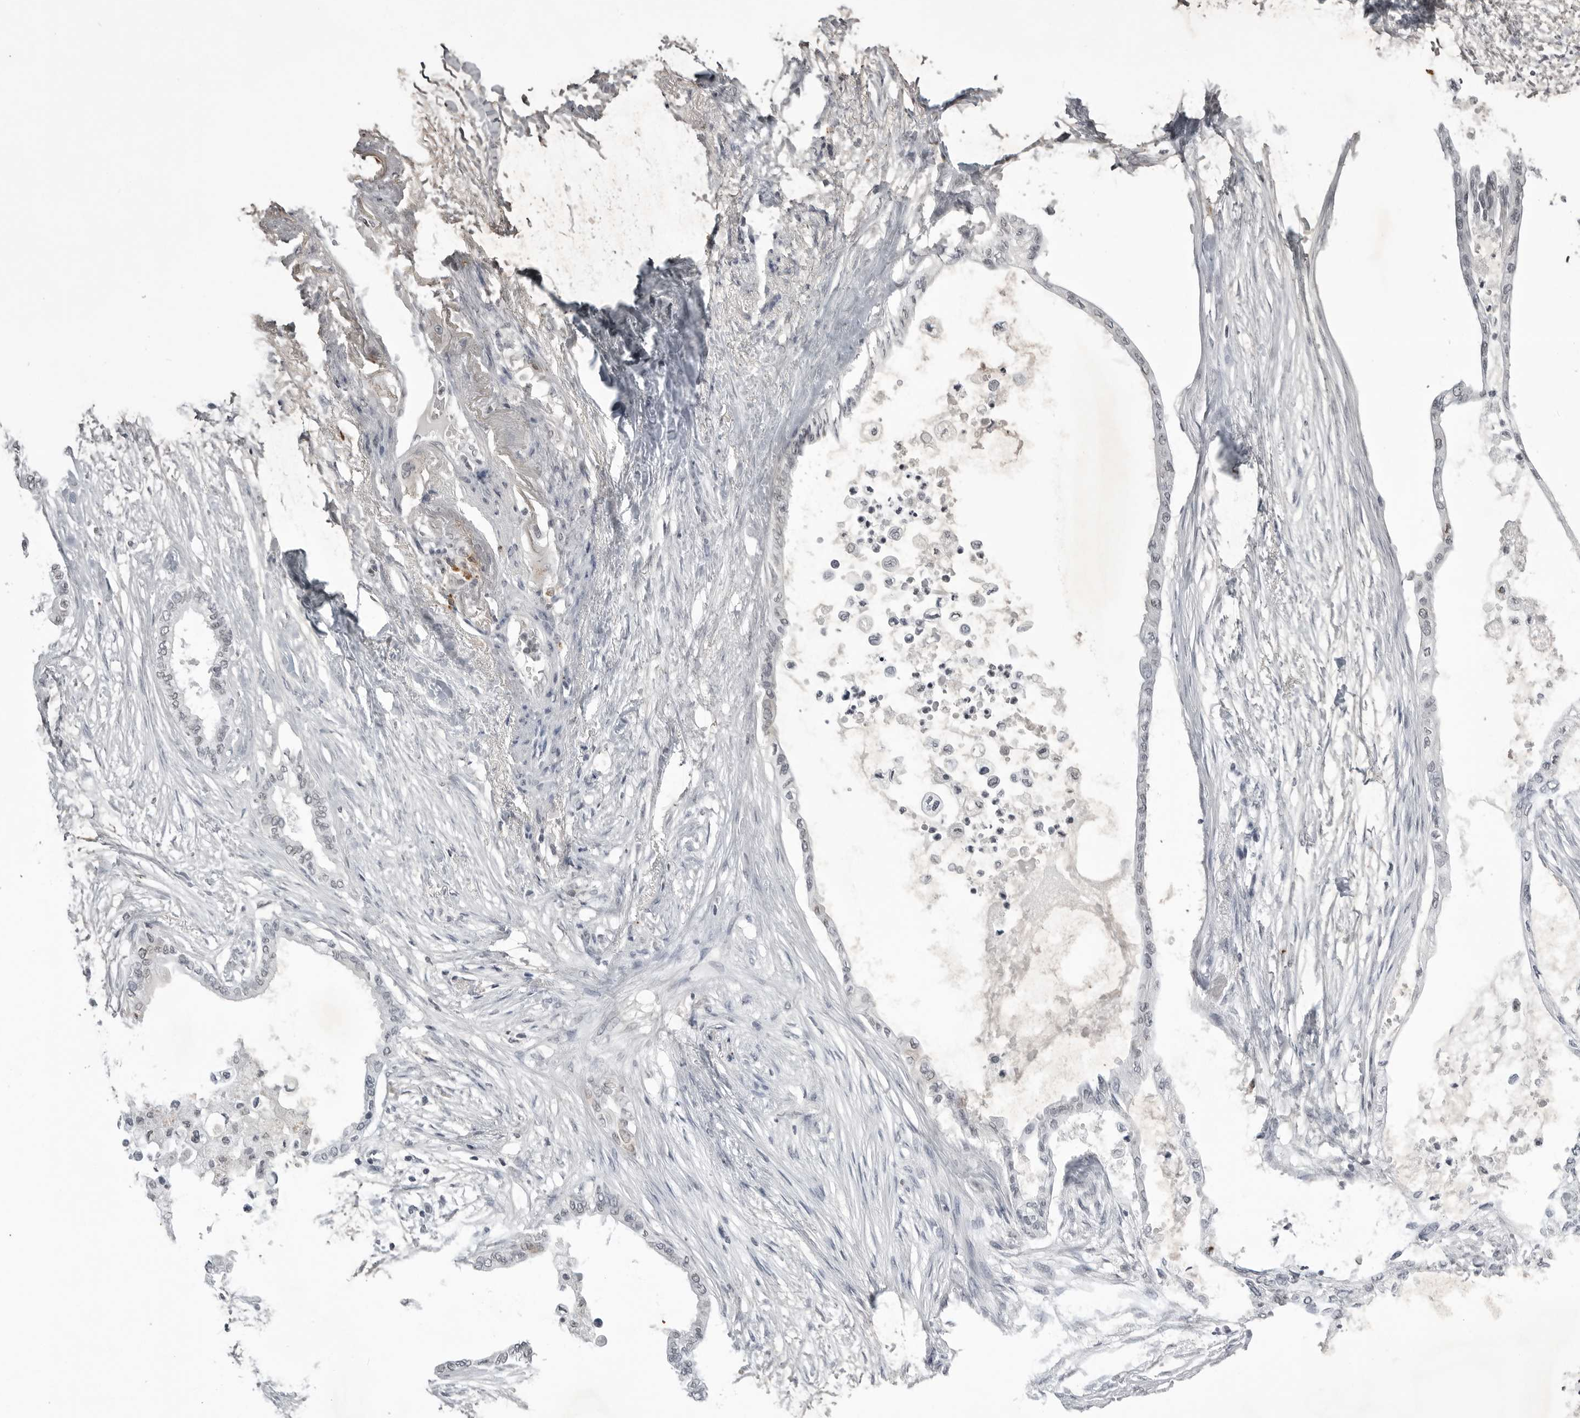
{"staining": {"intensity": "negative", "quantity": "none", "location": "none"}, "tissue": "pancreatic cancer", "cell_type": "Tumor cells", "image_type": "cancer", "snomed": [{"axis": "morphology", "description": "Normal tissue, NOS"}, {"axis": "morphology", "description": "Adenocarcinoma, NOS"}, {"axis": "topography", "description": "Pancreas"}, {"axis": "topography", "description": "Duodenum"}], "caption": "This is a micrograph of immunohistochemistry (IHC) staining of adenocarcinoma (pancreatic), which shows no positivity in tumor cells.", "gene": "RRM1", "patient": {"sex": "female", "age": 60}}